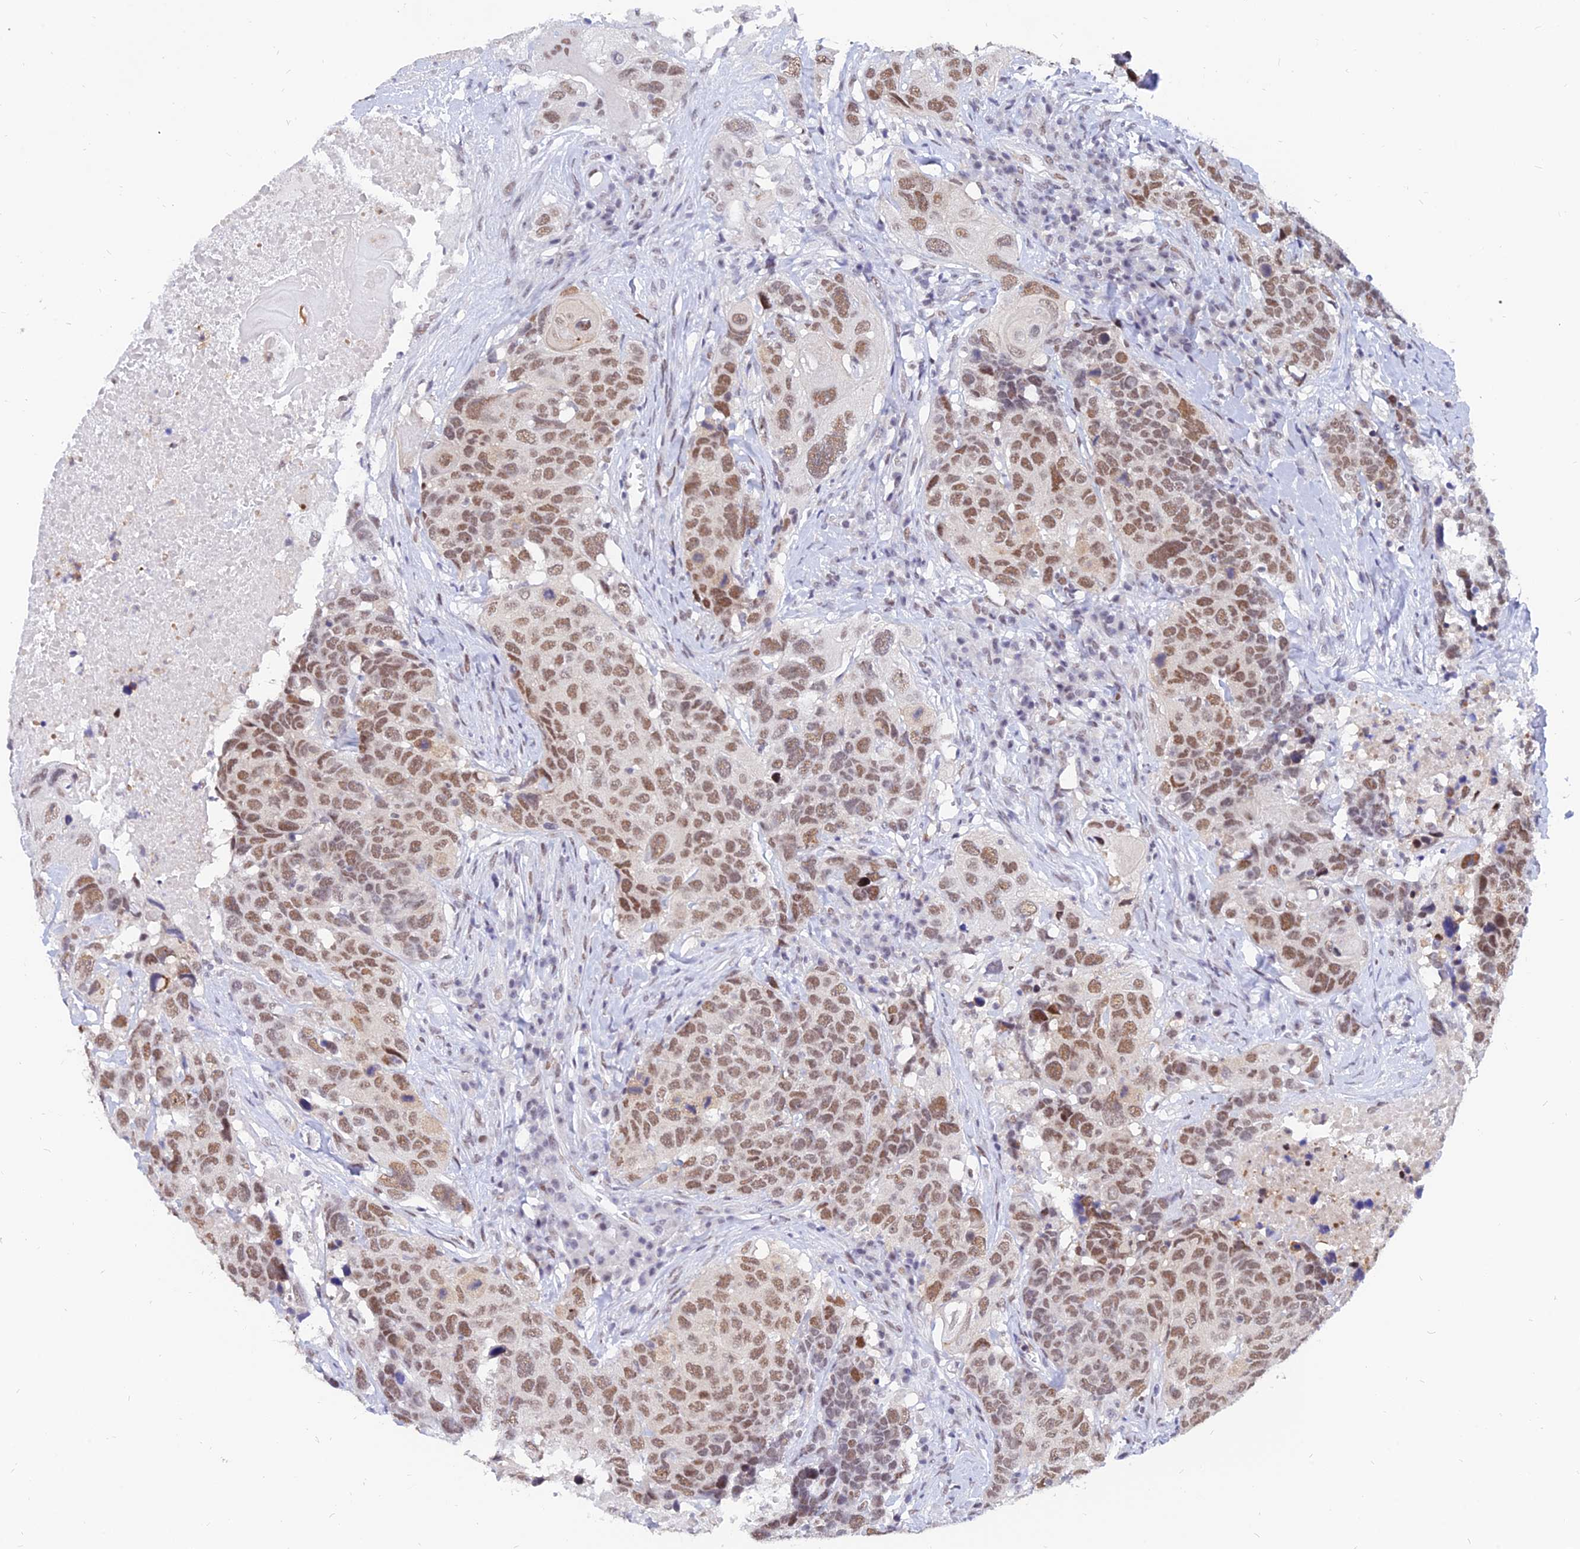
{"staining": {"intensity": "moderate", "quantity": ">75%", "location": "nuclear"}, "tissue": "head and neck cancer", "cell_type": "Tumor cells", "image_type": "cancer", "snomed": [{"axis": "morphology", "description": "Squamous cell carcinoma, NOS"}, {"axis": "topography", "description": "Head-Neck"}], "caption": "Immunohistochemistry (IHC) (DAB) staining of head and neck cancer (squamous cell carcinoma) demonstrates moderate nuclear protein staining in approximately >75% of tumor cells.", "gene": "DPY30", "patient": {"sex": "male", "age": 66}}